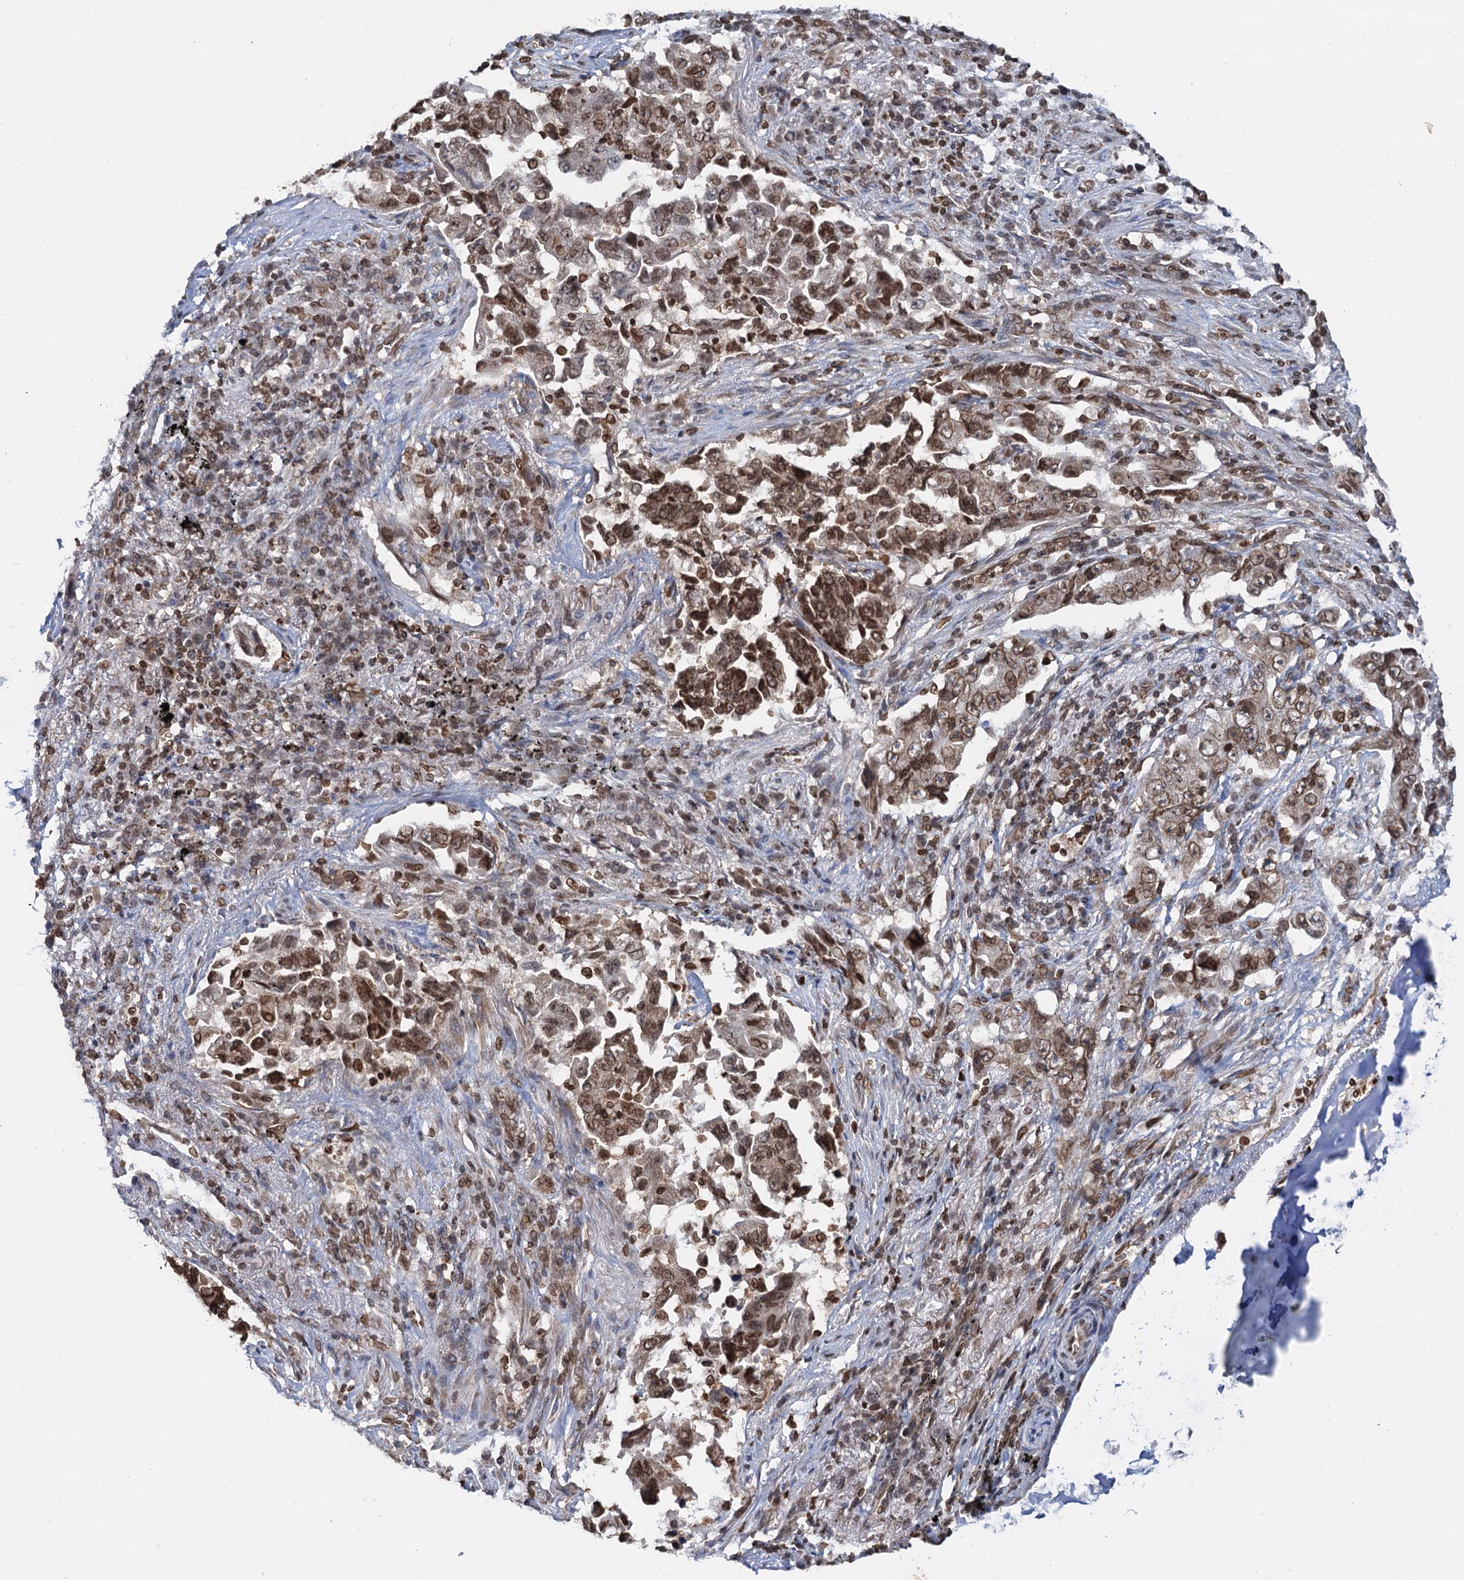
{"staining": {"intensity": "strong", "quantity": ">75%", "location": "nuclear"}, "tissue": "lung cancer", "cell_type": "Tumor cells", "image_type": "cancer", "snomed": [{"axis": "morphology", "description": "Adenocarcinoma, NOS"}, {"axis": "topography", "description": "Lung"}], "caption": "Protein expression analysis of lung cancer shows strong nuclear expression in approximately >75% of tumor cells.", "gene": "ZC3H13", "patient": {"sex": "female", "age": 51}}